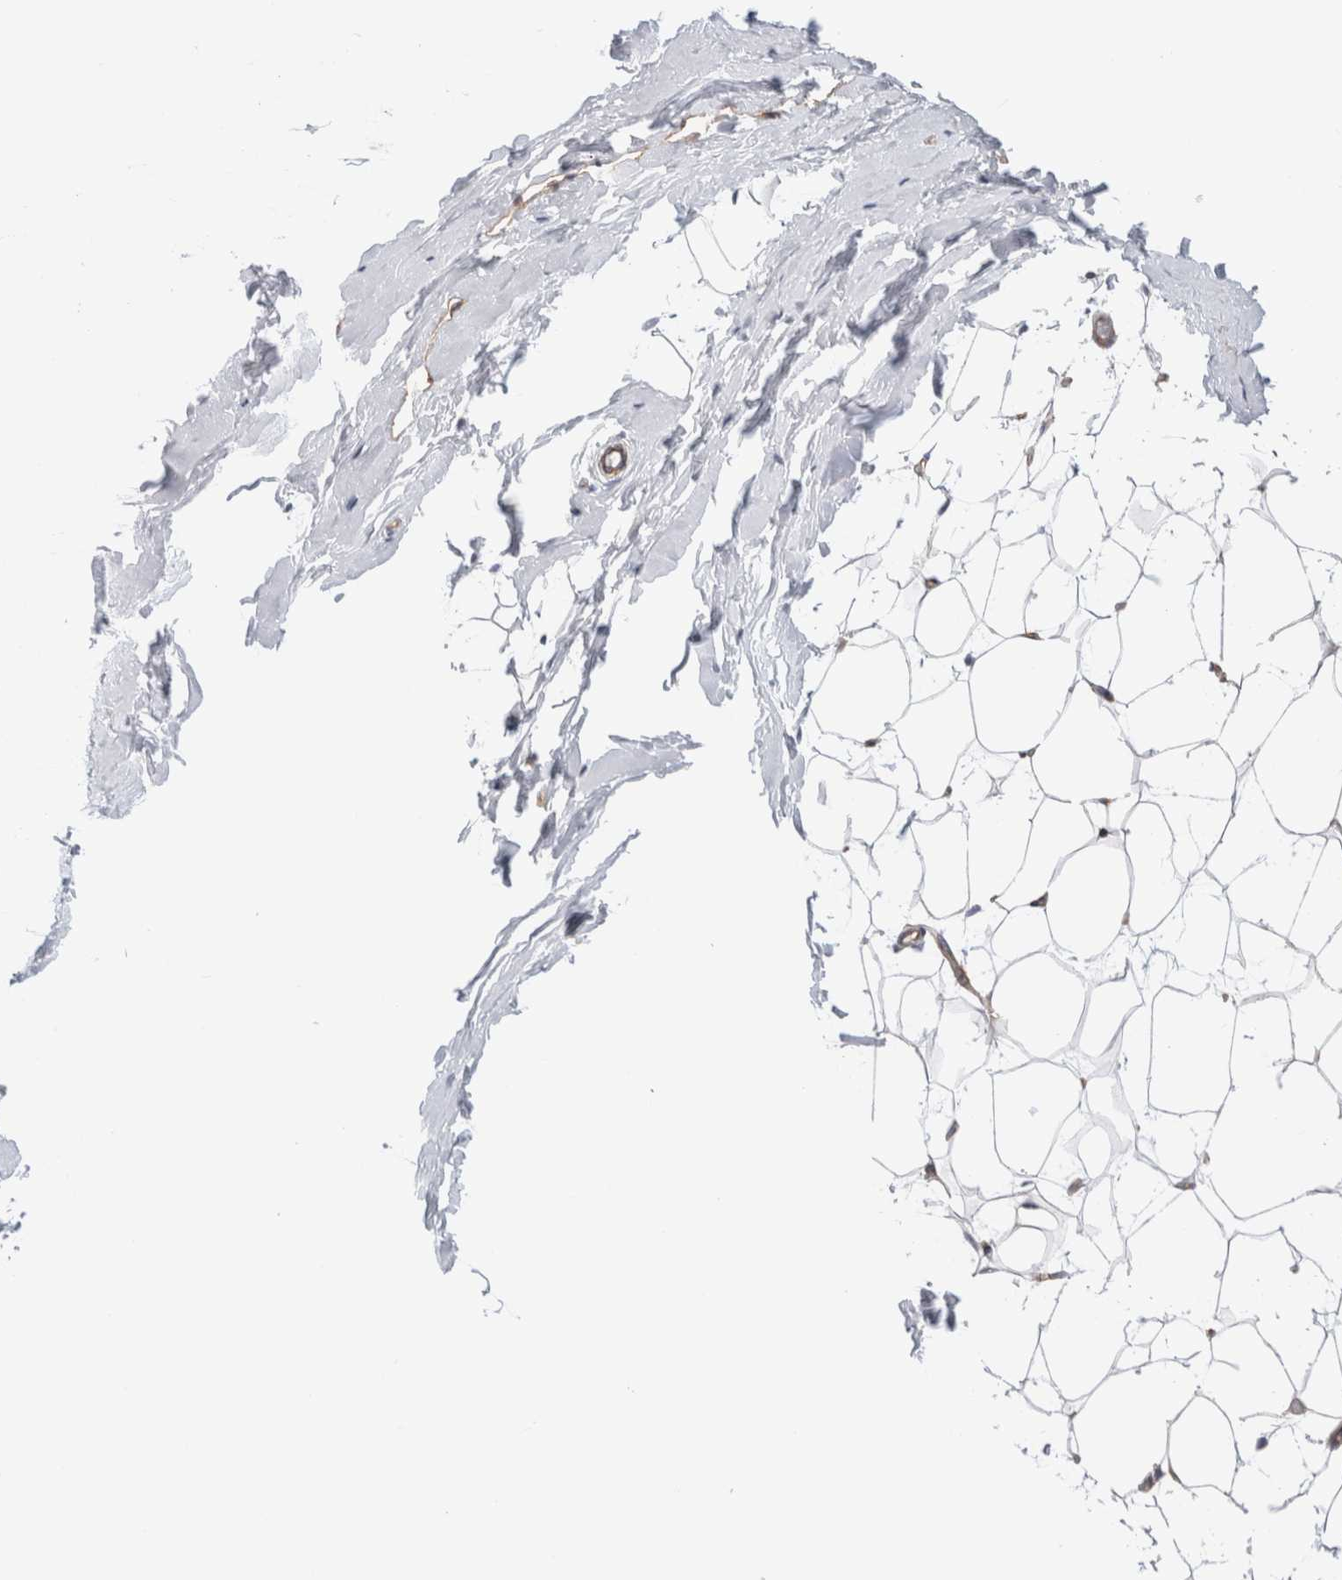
{"staining": {"intensity": "negative", "quantity": "none", "location": "none"}, "tissue": "breast", "cell_type": "Adipocytes", "image_type": "normal", "snomed": [{"axis": "morphology", "description": "Normal tissue, NOS"}, {"axis": "topography", "description": "Breast"}], "caption": "The histopathology image shows no significant expression in adipocytes of breast.", "gene": "ANKMY1", "patient": {"sex": "female", "age": 23}}